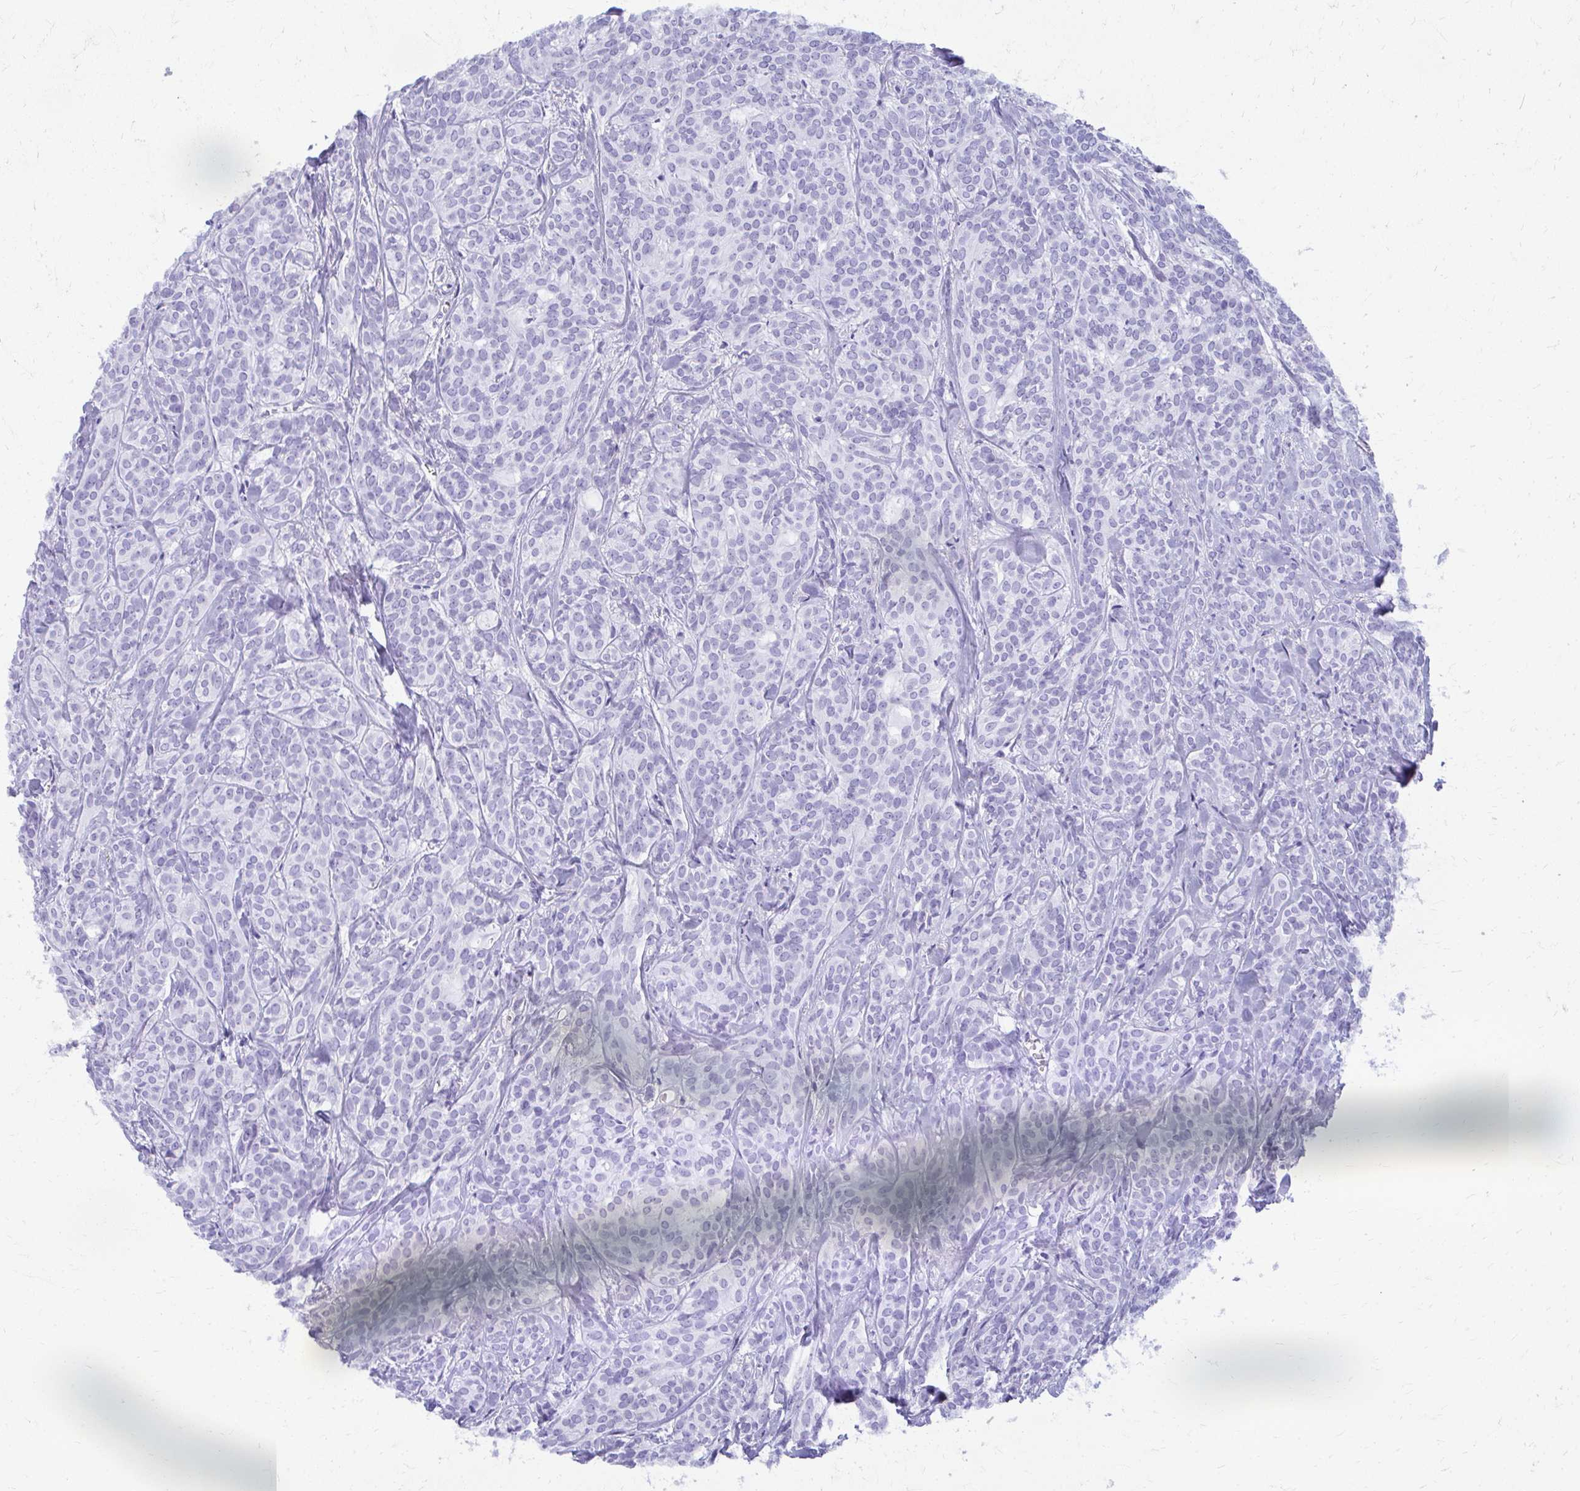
{"staining": {"intensity": "negative", "quantity": "none", "location": "none"}, "tissue": "head and neck cancer", "cell_type": "Tumor cells", "image_type": "cancer", "snomed": [{"axis": "morphology", "description": "Adenocarcinoma, NOS"}, {"axis": "topography", "description": "Head-Neck"}], "caption": "A high-resolution micrograph shows immunohistochemistry staining of head and neck cancer (adenocarcinoma), which shows no significant staining in tumor cells.", "gene": "MAF1", "patient": {"sex": "female", "age": 57}}